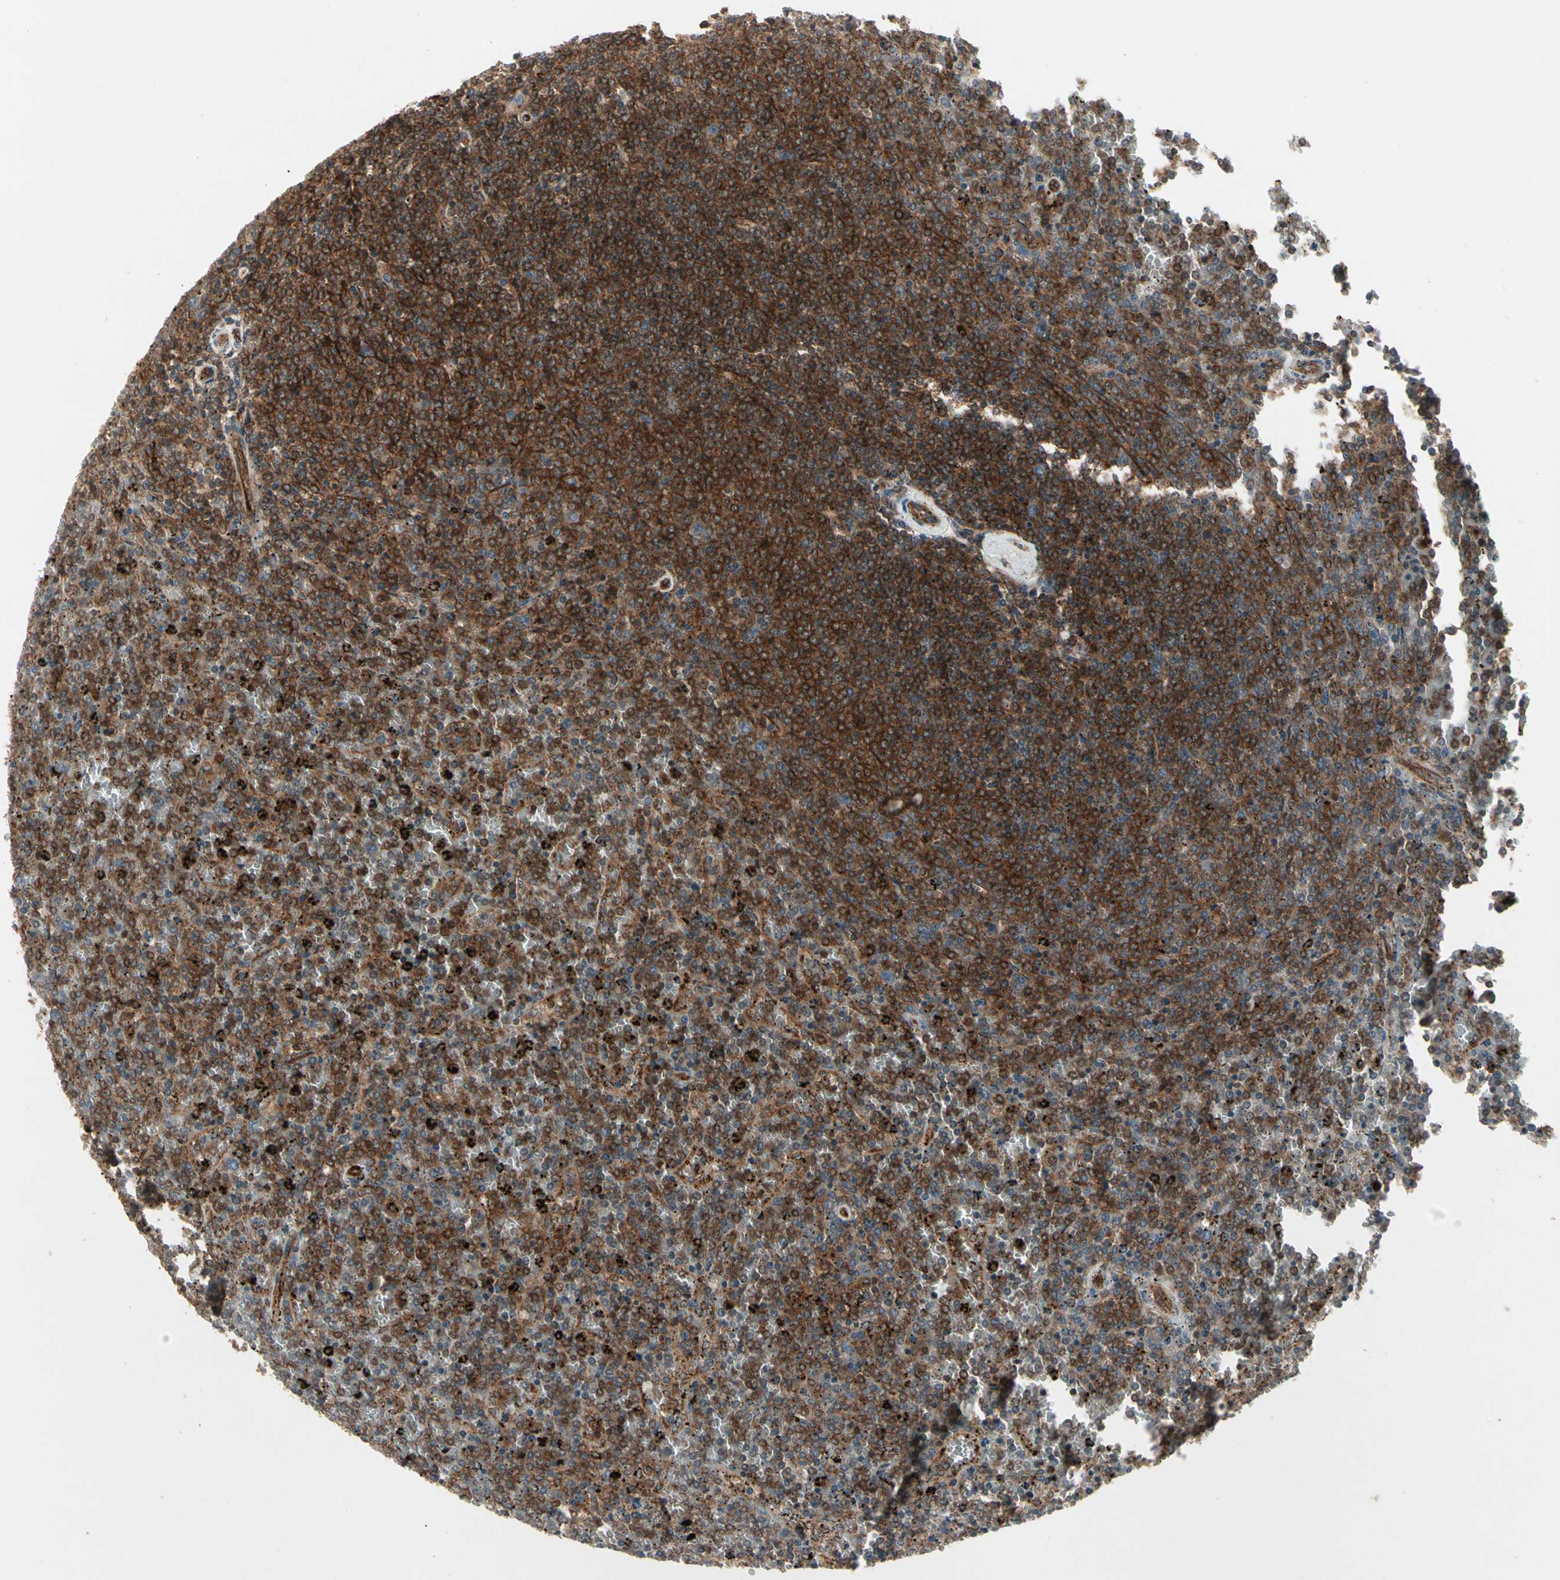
{"staining": {"intensity": "strong", "quantity": "25%-75%", "location": "cytoplasmic/membranous"}, "tissue": "lymphoma", "cell_type": "Tumor cells", "image_type": "cancer", "snomed": [{"axis": "morphology", "description": "Malignant lymphoma, non-Hodgkin's type, Low grade"}, {"axis": "topography", "description": "Spleen"}], "caption": "A high amount of strong cytoplasmic/membranous positivity is seen in about 25%-75% of tumor cells in lymphoma tissue. (DAB (3,3'-diaminobenzidine) IHC, brown staining for protein, blue staining for nuclei).", "gene": "FLOT1", "patient": {"sex": "female", "age": 77}}